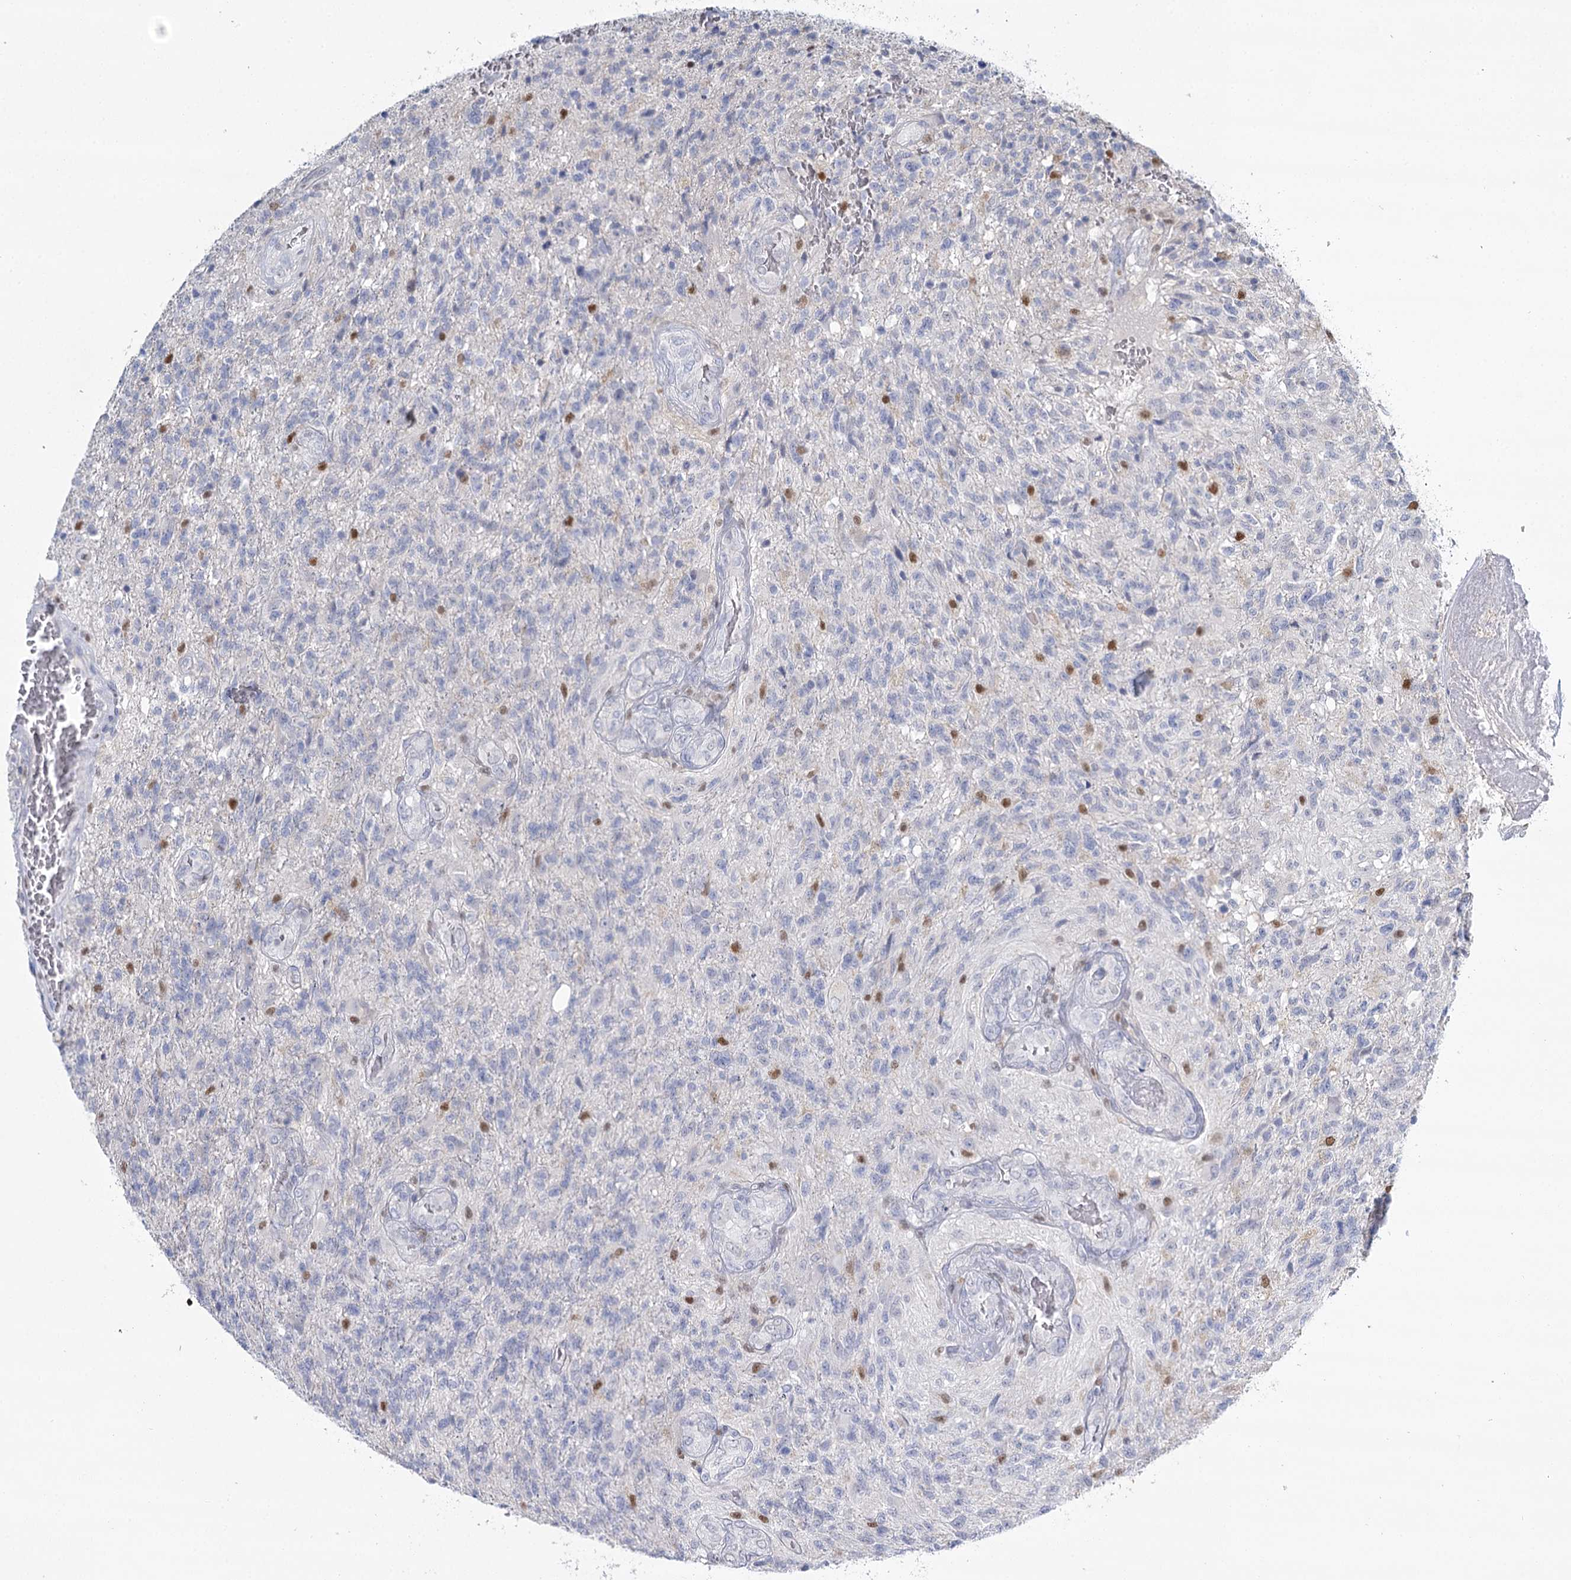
{"staining": {"intensity": "negative", "quantity": "none", "location": "none"}, "tissue": "glioma", "cell_type": "Tumor cells", "image_type": "cancer", "snomed": [{"axis": "morphology", "description": "Glioma, malignant, High grade"}, {"axis": "topography", "description": "Brain"}], "caption": "This is an IHC photomicrograph of human glioma. There is no expression in tumor cells.", "gene": "IGSF3", "patient": {"sex": "male", "age": 56}}